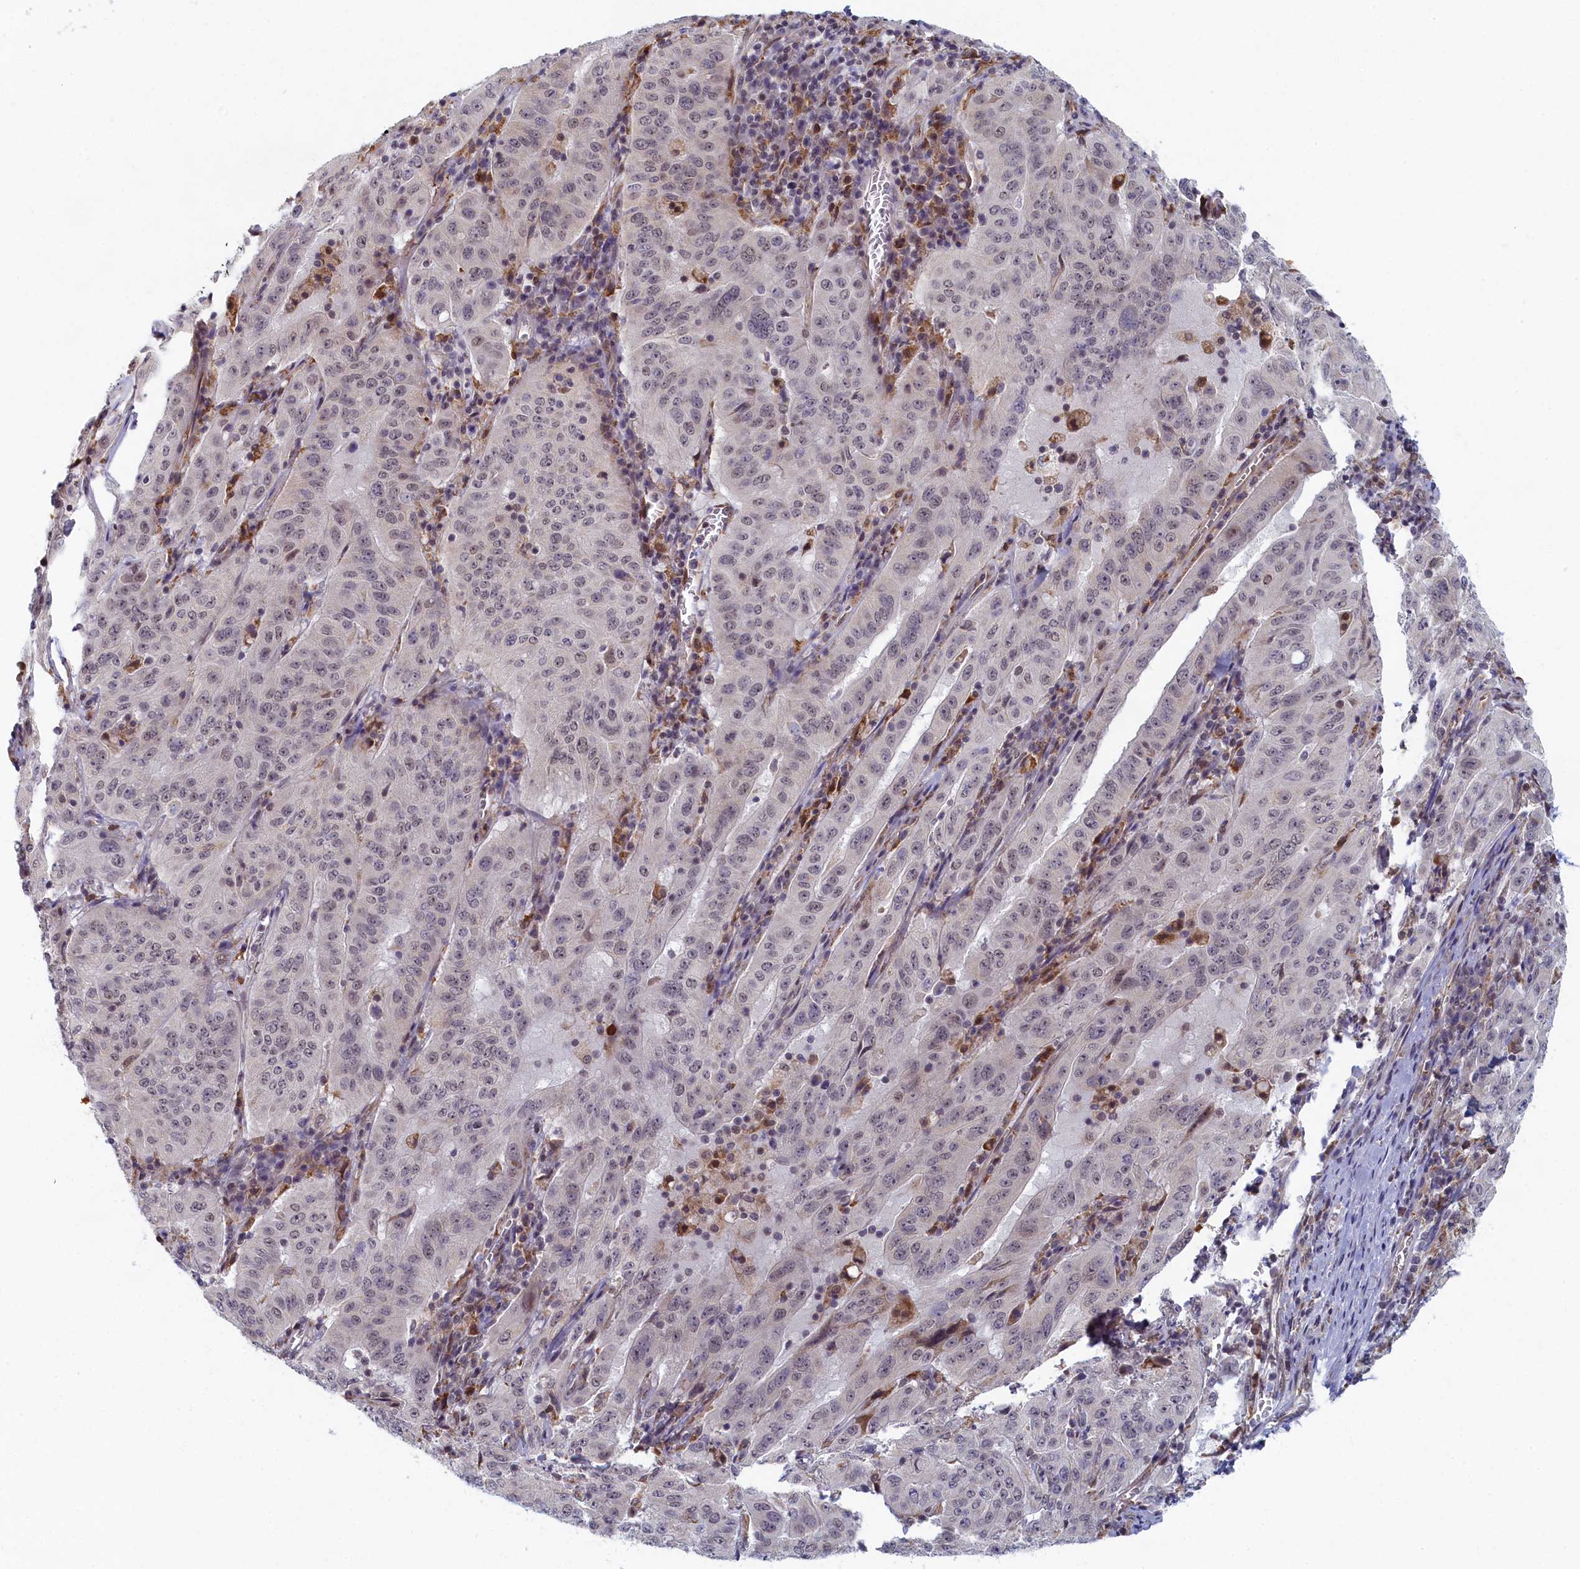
{"staining": {"intensity": "negative", "quantity": "none", "location": "none"}, "tissue": "pancreatic cancer", "cell_type": "Tumor cells", "image_type": "cancer", "snomed": [{"axis": "morphology", "description": "Adenocarcinoma, NOS"}, {"axis": "topography", "description": "Pancreas"}], "caption": "Human adenocarcinoma (pancreatic) stained for a protein using IHC demonstrates no expression in tumor cells.", "gene": "DNAJC17", "patient": {"sex": "male", "age": 63}}